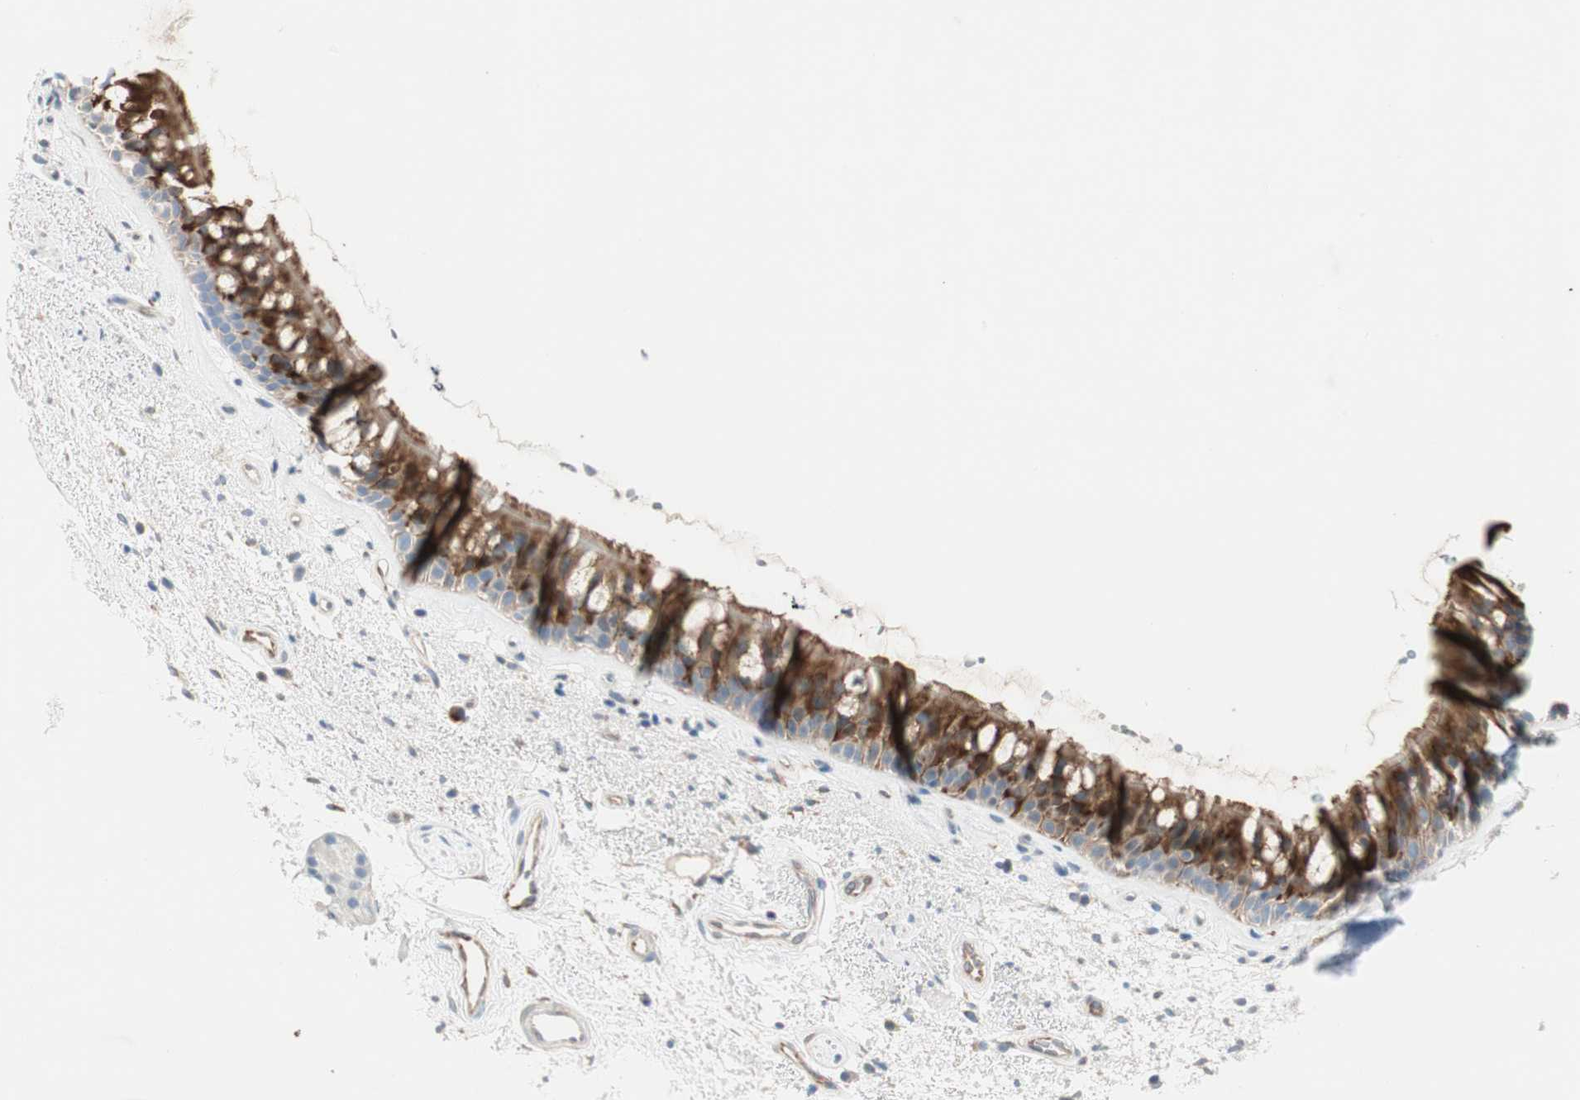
{"staining": {"intensity": "strong", "quantity": ">75%", "location": "cytoplasmic/membranous"}, "tissue": "bronchus", "cell_type": "Respiratory epithelial cells", "image_type": "normal", "snomed": [{"axis": "morphology", "description": "Normal tissue, NOS"}, {"axis": "topography", "description": "Bronchus"}], "caption": "Strong cytoplasmic/membranous expression for a protein is identified in approximately >75% of respiratory epithelial cells of unremarkable bronchus using immunohistochemistry.", "gene": "CDK3", "patient": {"sex": "female", "age": 54}}